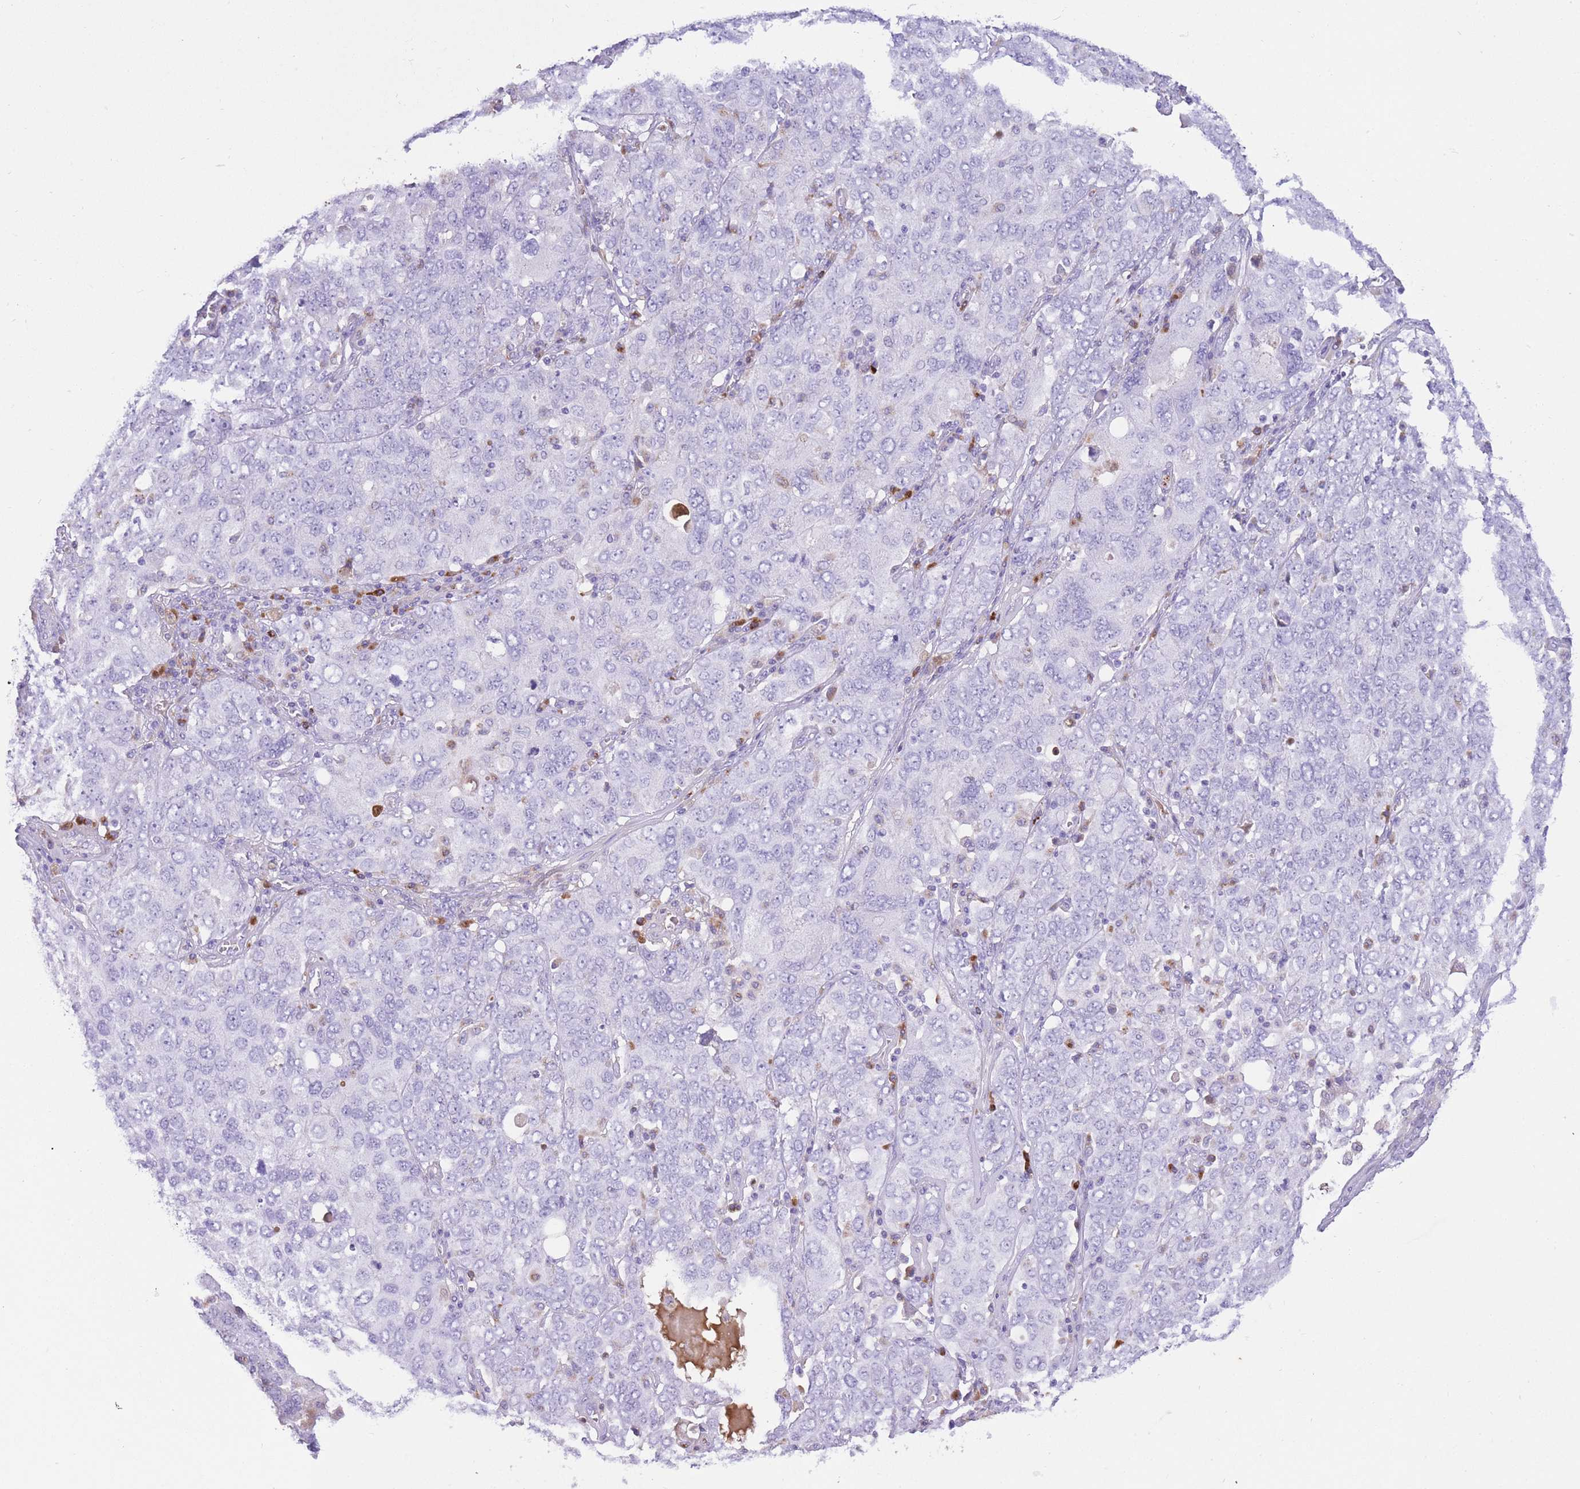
{"staining": {"intensity": "negative", "quantity": "none", "location": "none"}, "tissue": "ovarian cancer", "cell_type": "Tumor cells", "image_type": "cancer", "snomed": [{"axis": "morphology", "description": "Carcinoma, endometroid"}, {"axis": "topography", "description": "Ovary"}], "caption": "A photomicrograph of human ovarian cancer is negative for staining in tumor cells.", "gene": "PLBD1", "patient": {"sex": "female", "age": 62}}